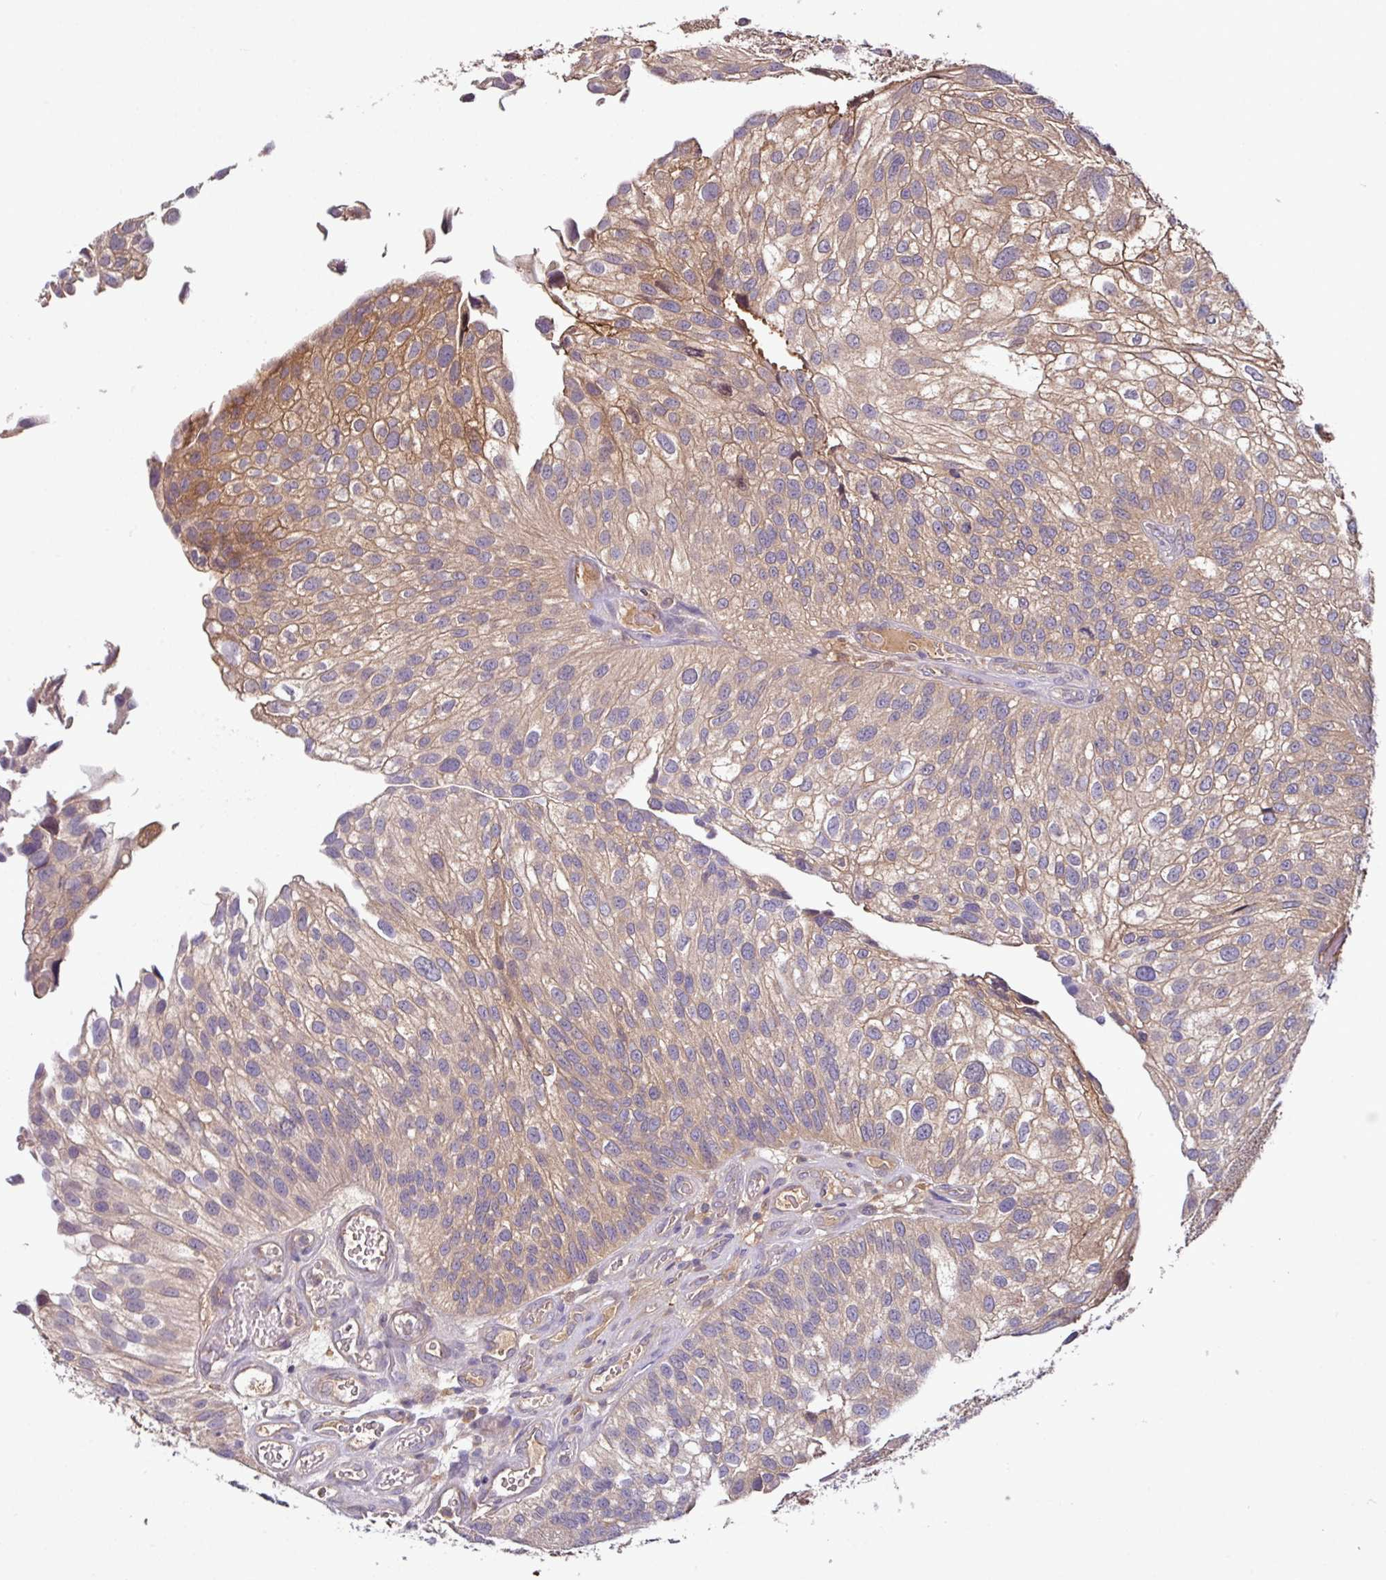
{"staining": {"intensity": "moderate", "quantity": "25%-75%", "location": "cytoplasmic/membranous"}, "tissue": "urothelial cancer", "cell_type": "Tumor cells", "image_type": "cancer", "snomed": [{"axis": "morphology", "description": "Urothelial carcinoma, NOS"}, {"axis": "topography", "description": "Urinary bladder"}], "caption": "Protein expression analysis of transitional cell carcinoma displays moderate cytoplasmic/membranous positivity in about 25%-75% of tumor cells. The staining was performed using DAB to visualize the protein expression in brown, while the nuclei were stained in blue with hematoxylin (Magnification: 20x).", "gene": "GNPDA1", "patient": {"sex": "male", "age": 87}}